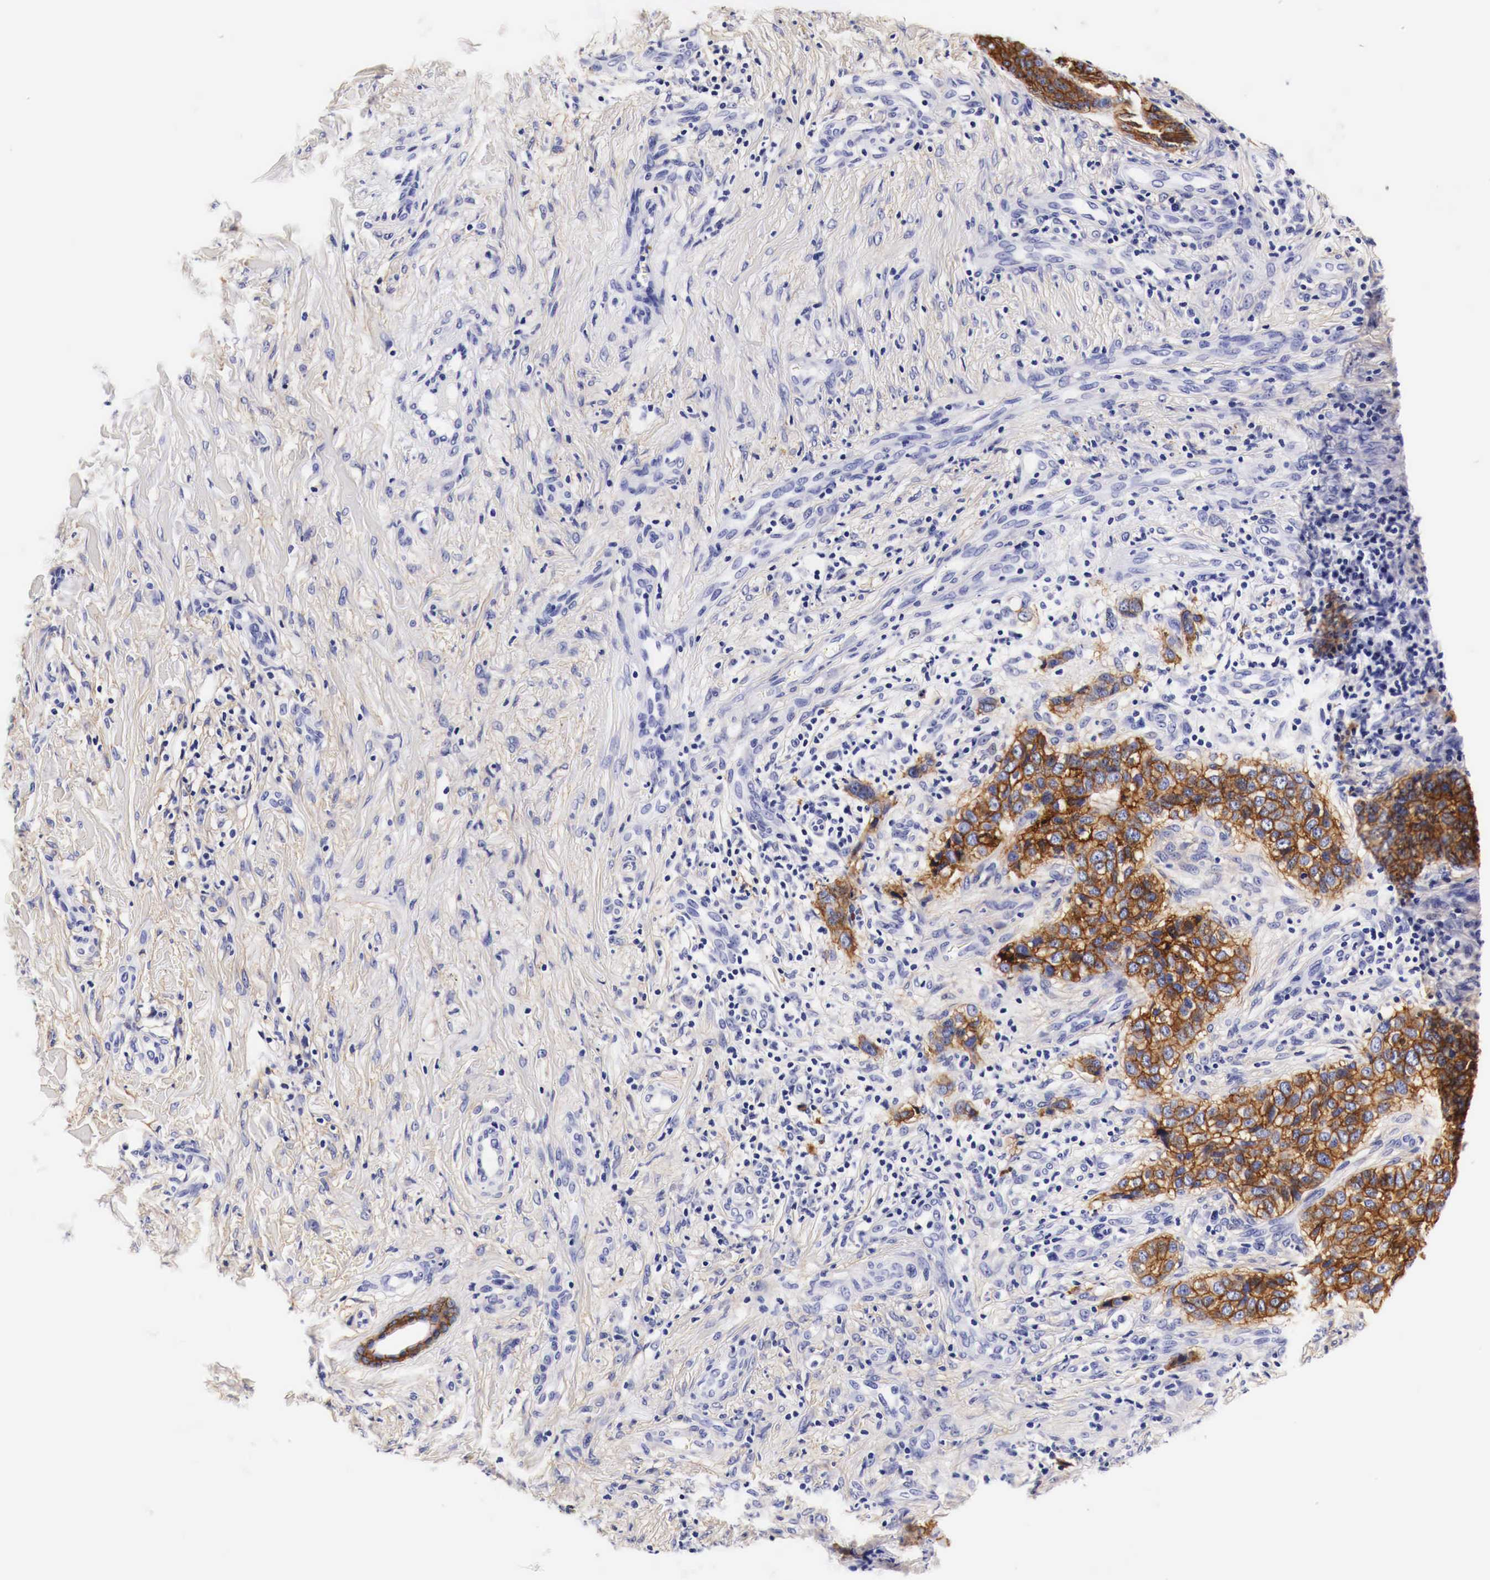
{"staining": {"intensity": "strong", "quantity": ">75%", "location": "cytoplasmic/membranous"}, "tissue": "skin cancer", "cell_type": "Tumor cells", "image_type": "cancer", "snomed": [{"axis": "morphology", "description": "Normal tissue, NOS"}, {"axis": "morphology", "description": "Basal cell carcinoma"}, {"axis": "topography", "description": "Skin"}], "caption": "A high-resolution photomicrograph shows immunohistochemistry staining of skin basal cell carcinoma, which shows strong cytoplasmic/membranous staining in about >75% of tumor cells.", "gene": "EGFR", "patient": {"sex": "male", "age": 81}}